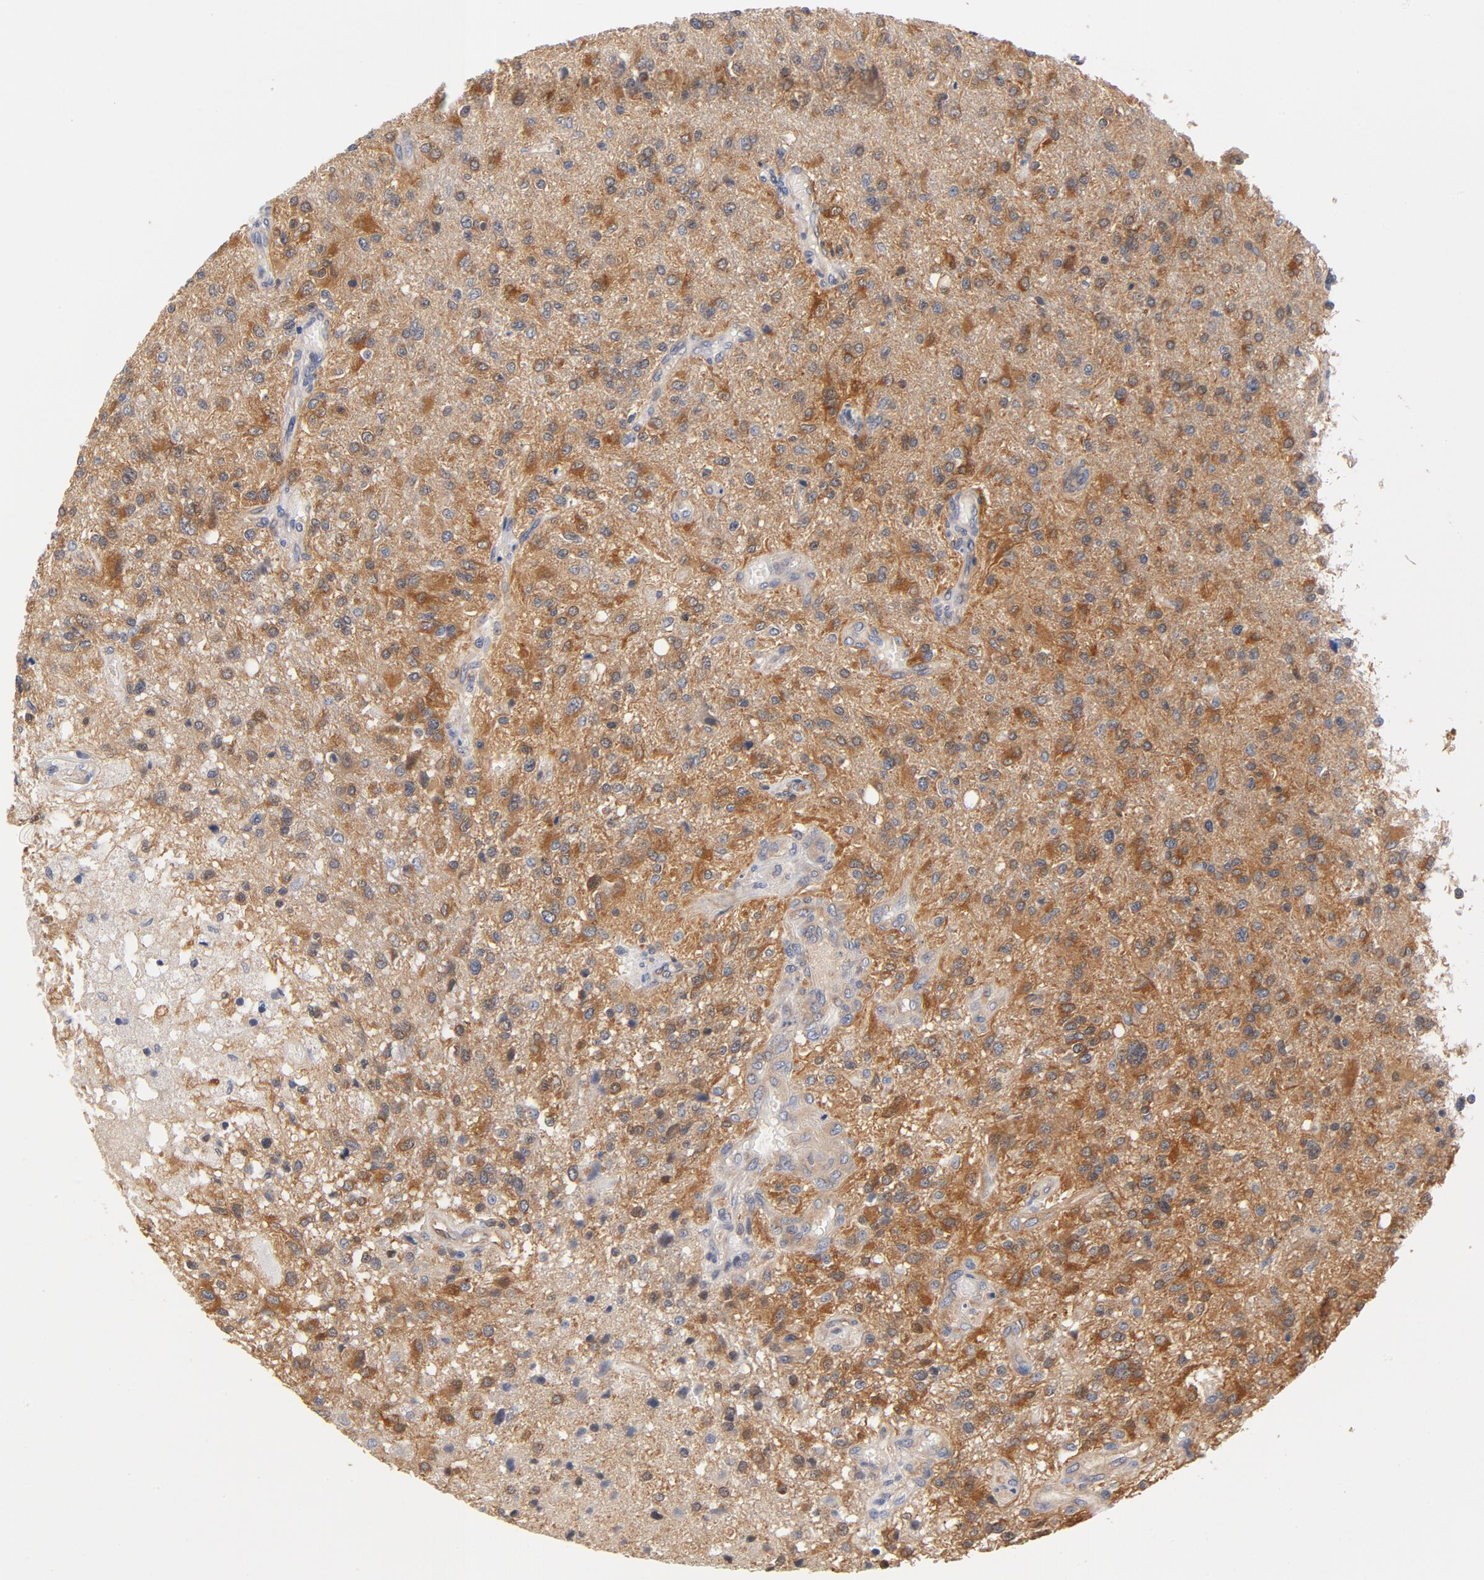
{"staining": {"intensity": "strong", "quantity": ">75%", "location": "cytoplasmic/membranous"}, "tissue": "glioma", "cell_type": "Tumor cells", "image_type": "cancer", "snomed": [{"axis": "morphology", "description": "Glioma, malignant, High grade"}, {"axis": "topography", "description": "Cerebral cortex"}], "caption": "Protein staining of glioma tissue shows strong cytoplasmic/membranous positivity in about >75% of tumor cells.", "gene": "ASMTL", "patient": {"sex": "male", "age": 76}}